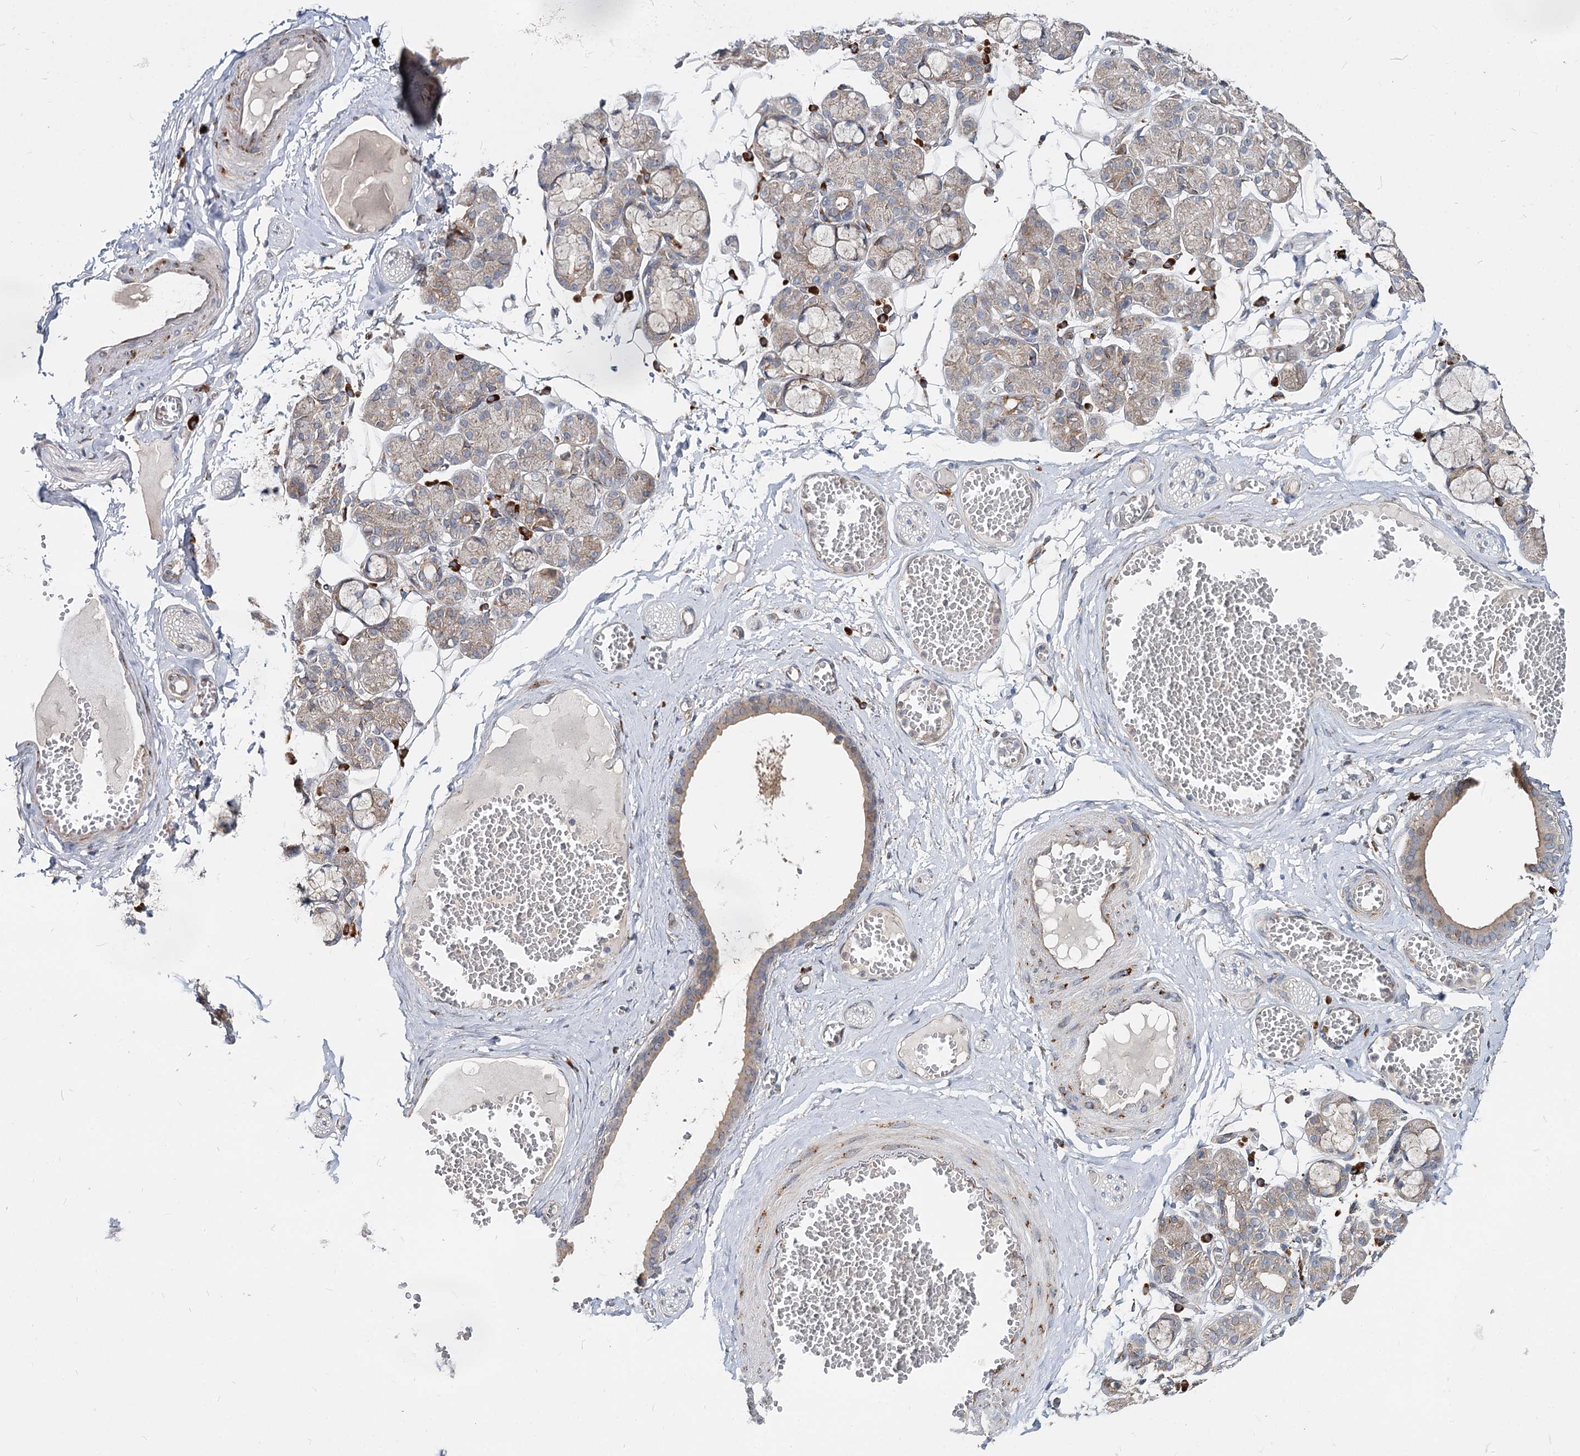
{"staining": {"intensity": "weak", "quantity": "25%-75%", "location": "cytoplasmic/membranous"}, "tissue": "salivary gland", "cell_type": "Glandular cells", "image_type": "normal", "snomed": [{"axis": "morphology", "description": "Normal tissue, NOS"}, {"axis": "topography", "description": "Salivary gland"}], "caption": "Protein staining by immunohistochemistry (IHC) exhibits weak cytoplasmic/membranous staining in about 25%-75% of glandular cells in unremarkable salivary gland. The protein is shown in brown color, while the nuclei are stained blue.", "gene": "SPART", "patient": {"sex": "male", "age": 63}}